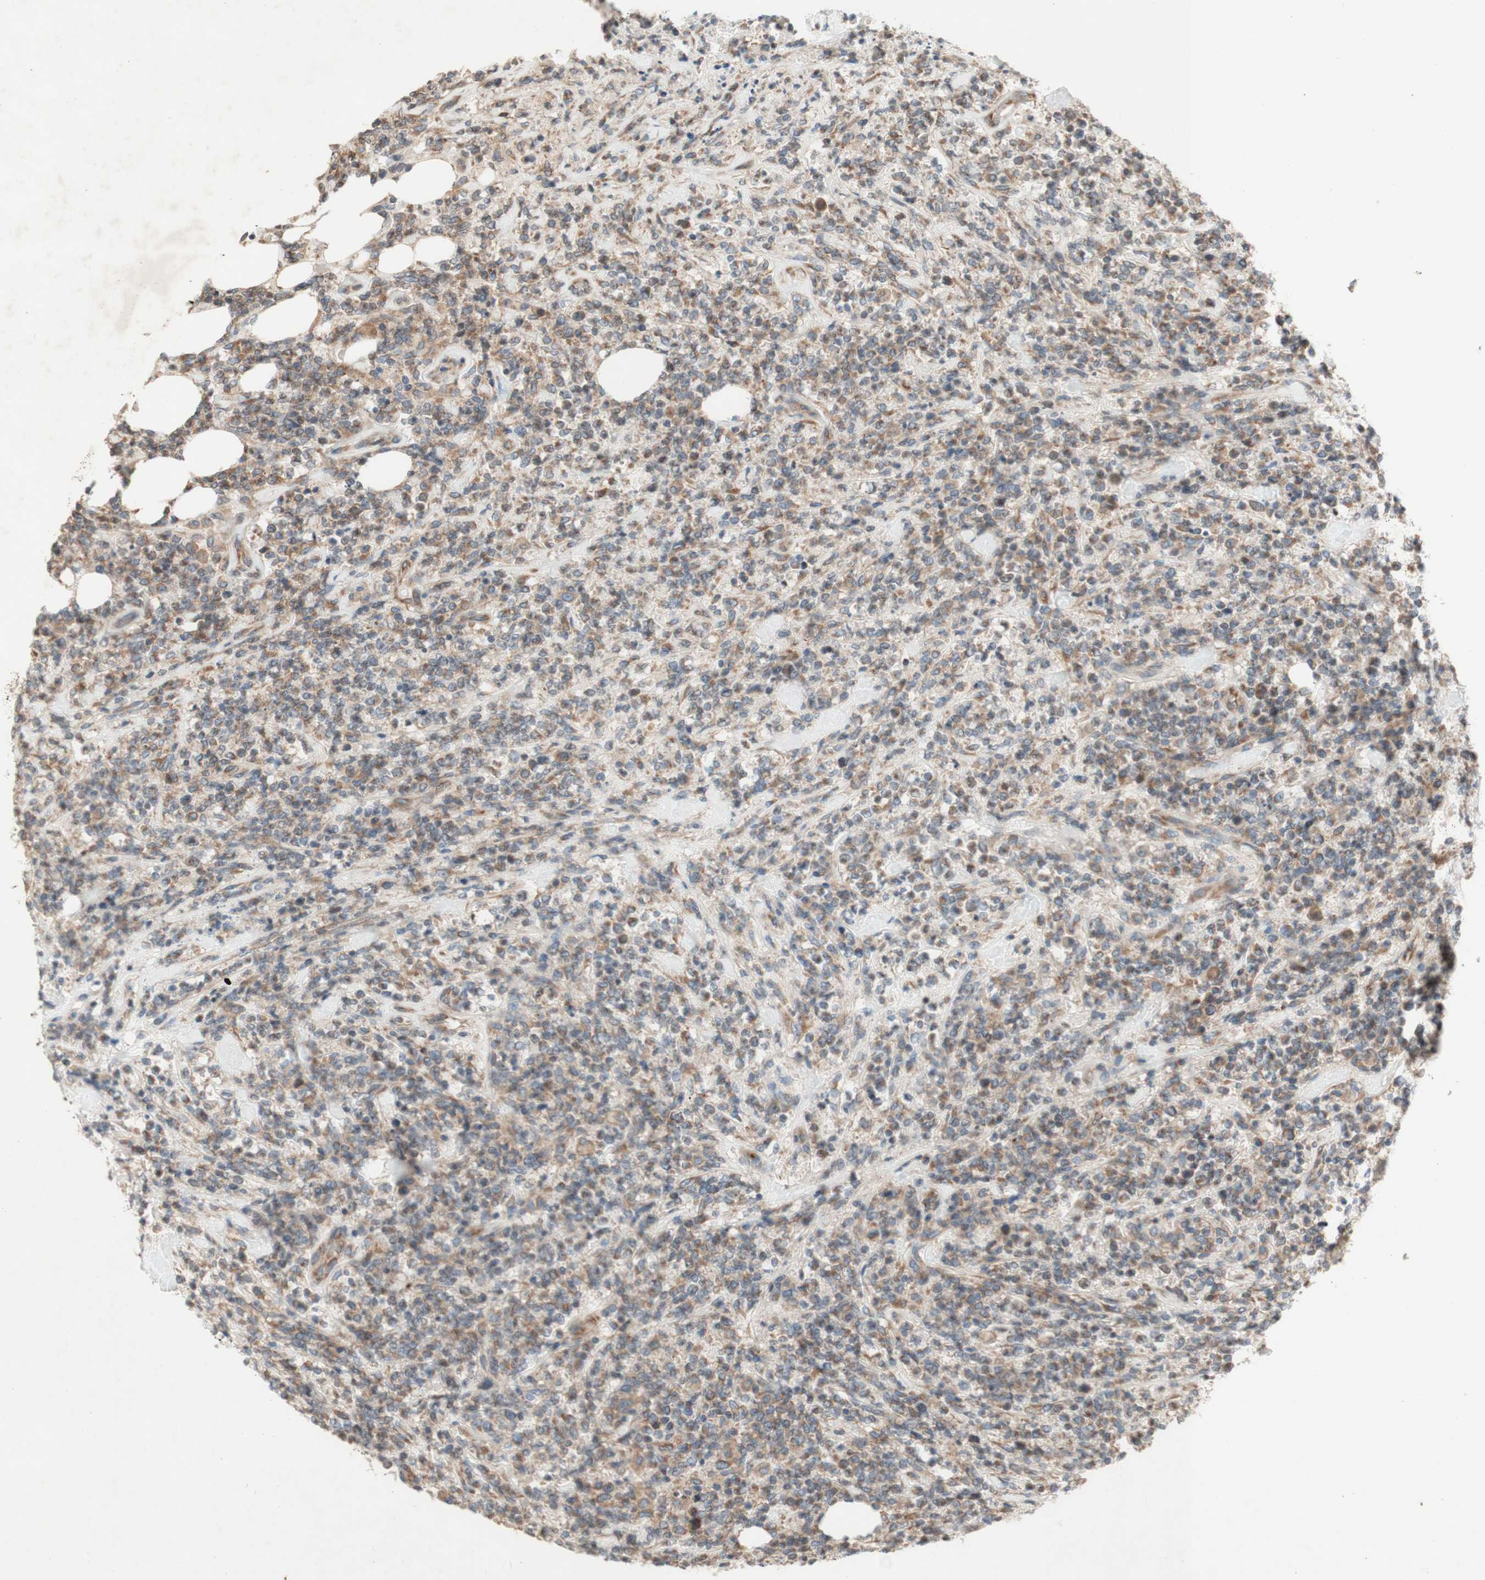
{"staining": {"intensity": "weak", "quantity": "25%-75%", "location": "cytoplasmic/membranous"}, "tissue": "lymphoma", "cell_type": "Tumor cells", "image_type": "cancer", "snomed": [{"axis": "morphology", "description": "Malignant lymphoma, non-Hodgkin's type, High grade"}, {"axis": "topography", "description": "Soft tissue"}], "caption": "Protein staining displays weak cytoplasmic/membranous staining in about 25%-75% of tumor cells in high-grade malignant lymphoma, non-Hodgkin's type.", "gene": "SOCS2", "patient": {"sex": "male", "age": 18}}